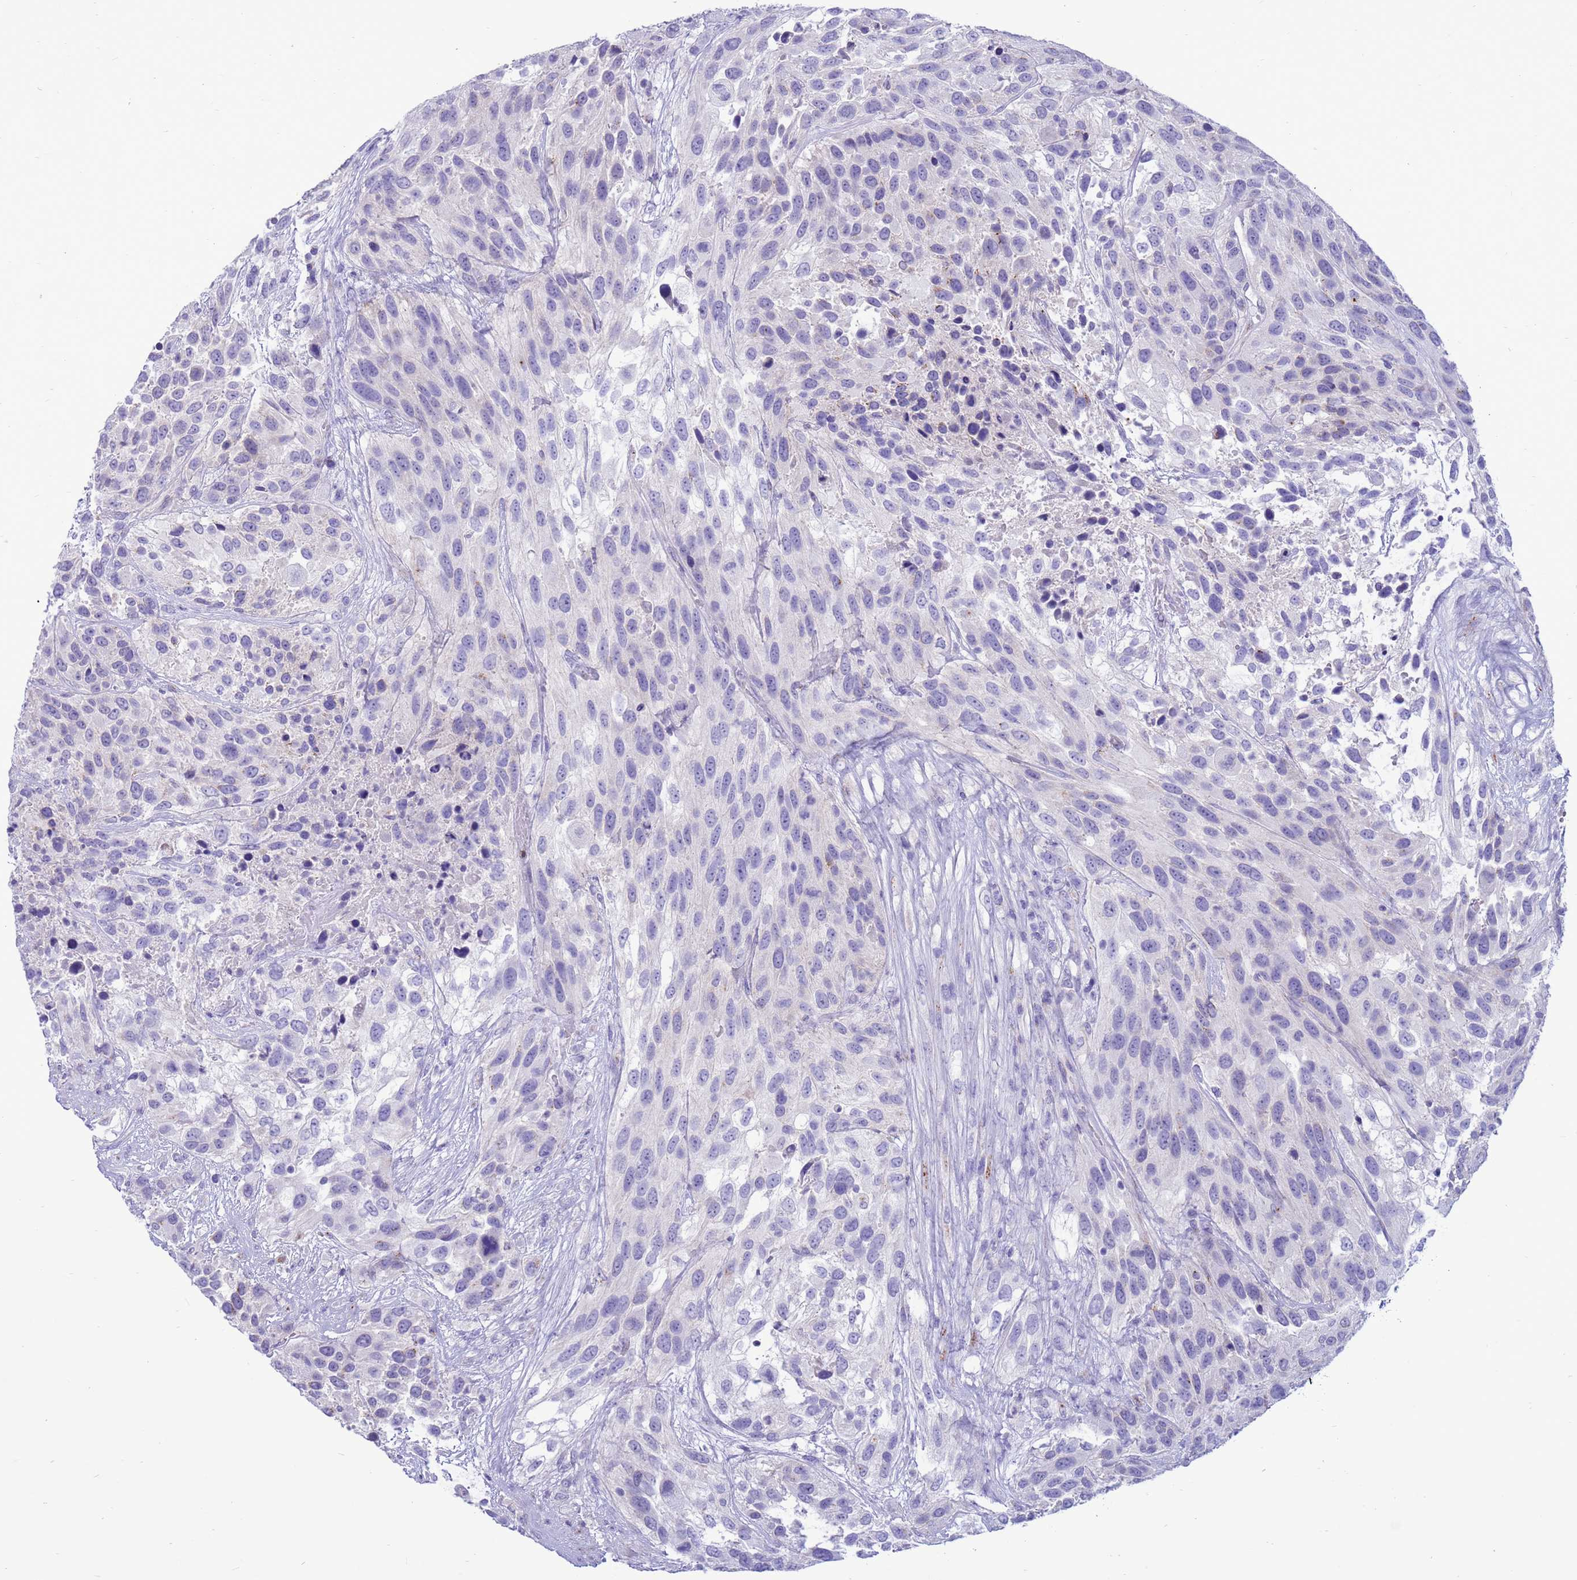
{"staining": {"intensity": "negative", "quantity": "none", "location": "none"}, "tissue": "urothelial cancer", "cell_type": "Tumor cells", "image_type": "cancer", "snomed": [{"axis": "morphology", "description": "Urothelial carcinoma, High grade"}, {"axis": "topography", "description": "Urinary bladder"}], "caption": "IHC image of high-grade urothelial carcinoma stained for a protein (brown), which reveals no staining in tumor cells.", "gene": "PDE10A", "patient": {"sex": "female", "age": 70}}